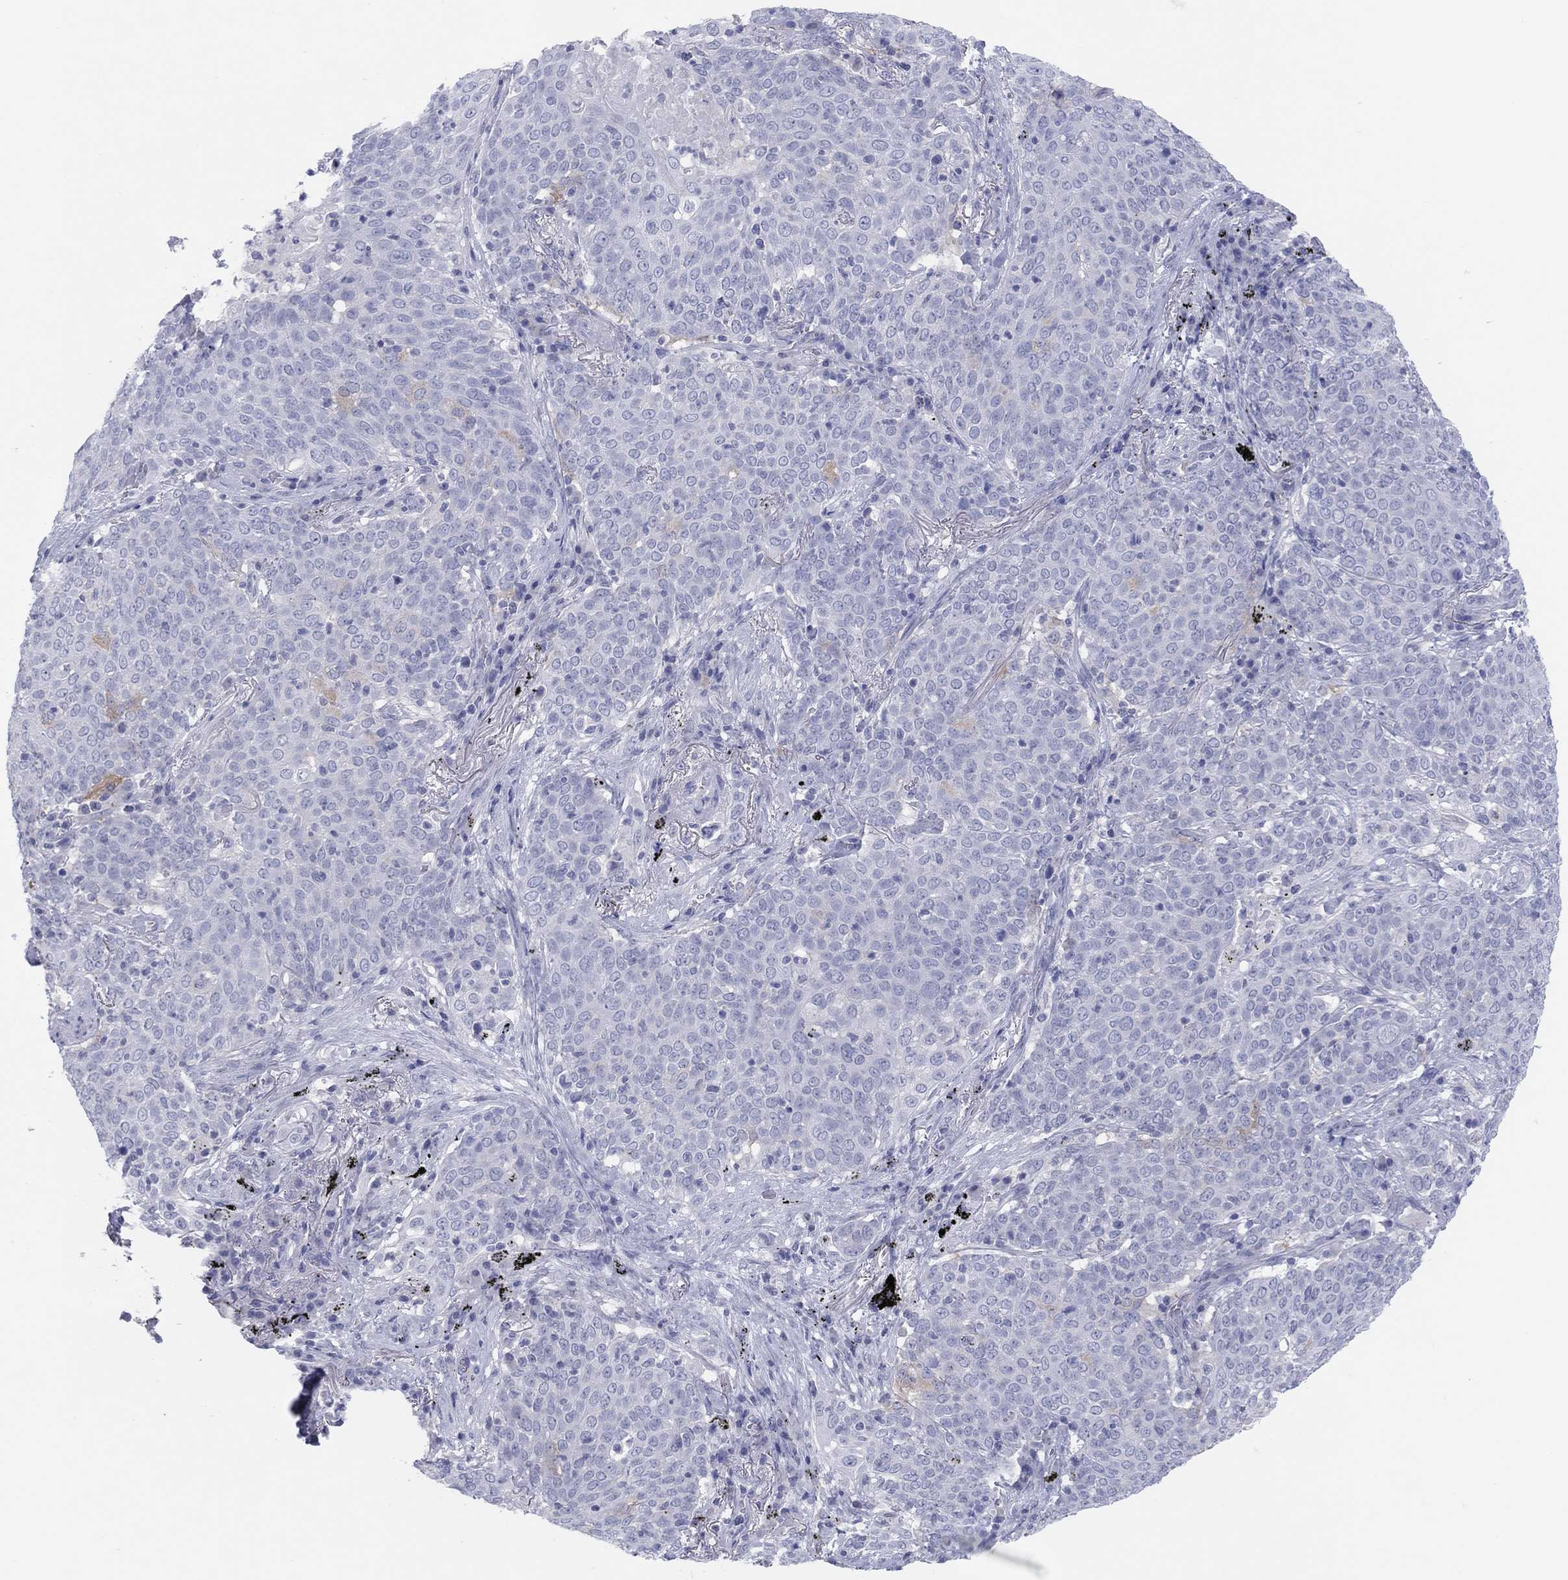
{"staining": {"intensity": "negative", "quantity": "none", "location": "none"}, "tissue": "lung cancer", "cell_type": "Tumor cells", "image_type": "cancer", "snomed": [{"axis": "morphology", "description": "Squamous cell carcinoma, NOS"}, {"axis": "topography", "description": "Lung"}], "caption": "An immunohistochemistry (IHC) photomicrograph of lung cancer (squamous cell carcinoma) is shown. There is no staining in tumor cells of lung cancer (squamous cell carcinoma).", "gene": "CPNE6", "patient": {"sex": "male", "age": 82}}